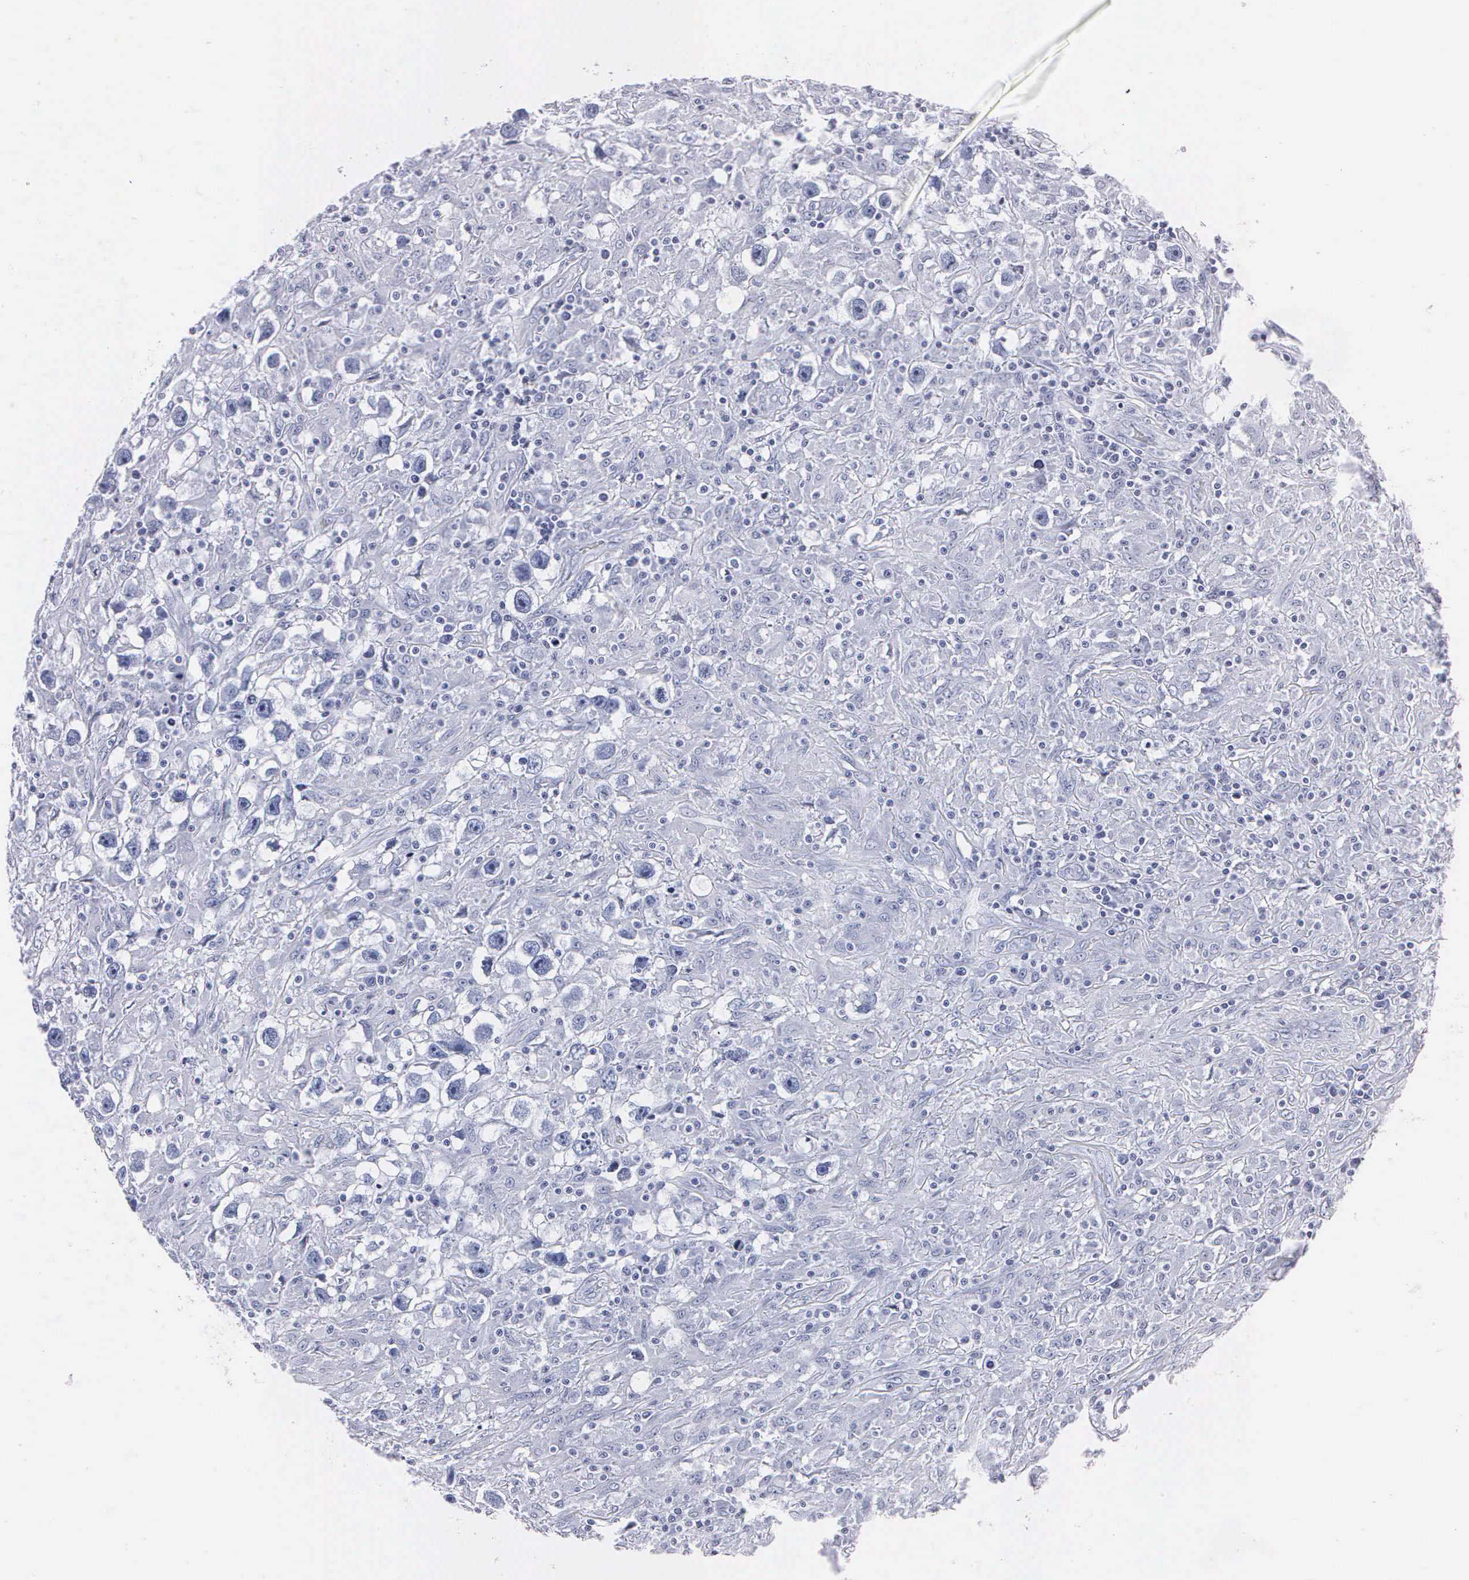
{"staining": {"intensity": "negative", "quantity": "none", "location": "none"}, "tissue": "testis cancer", "cell_type": "Tumor cells", "image_type": "cancer", "snomed": [{"axis": "morphology", "description": "Seminoma, NOS"}, {"axis": "topography", "description": "Testis"}], "caption": "There is no significant expression in tumor cells of seminoma (testis).", "gene": "MB", "patient": {"sex": "male", "age": 34}}